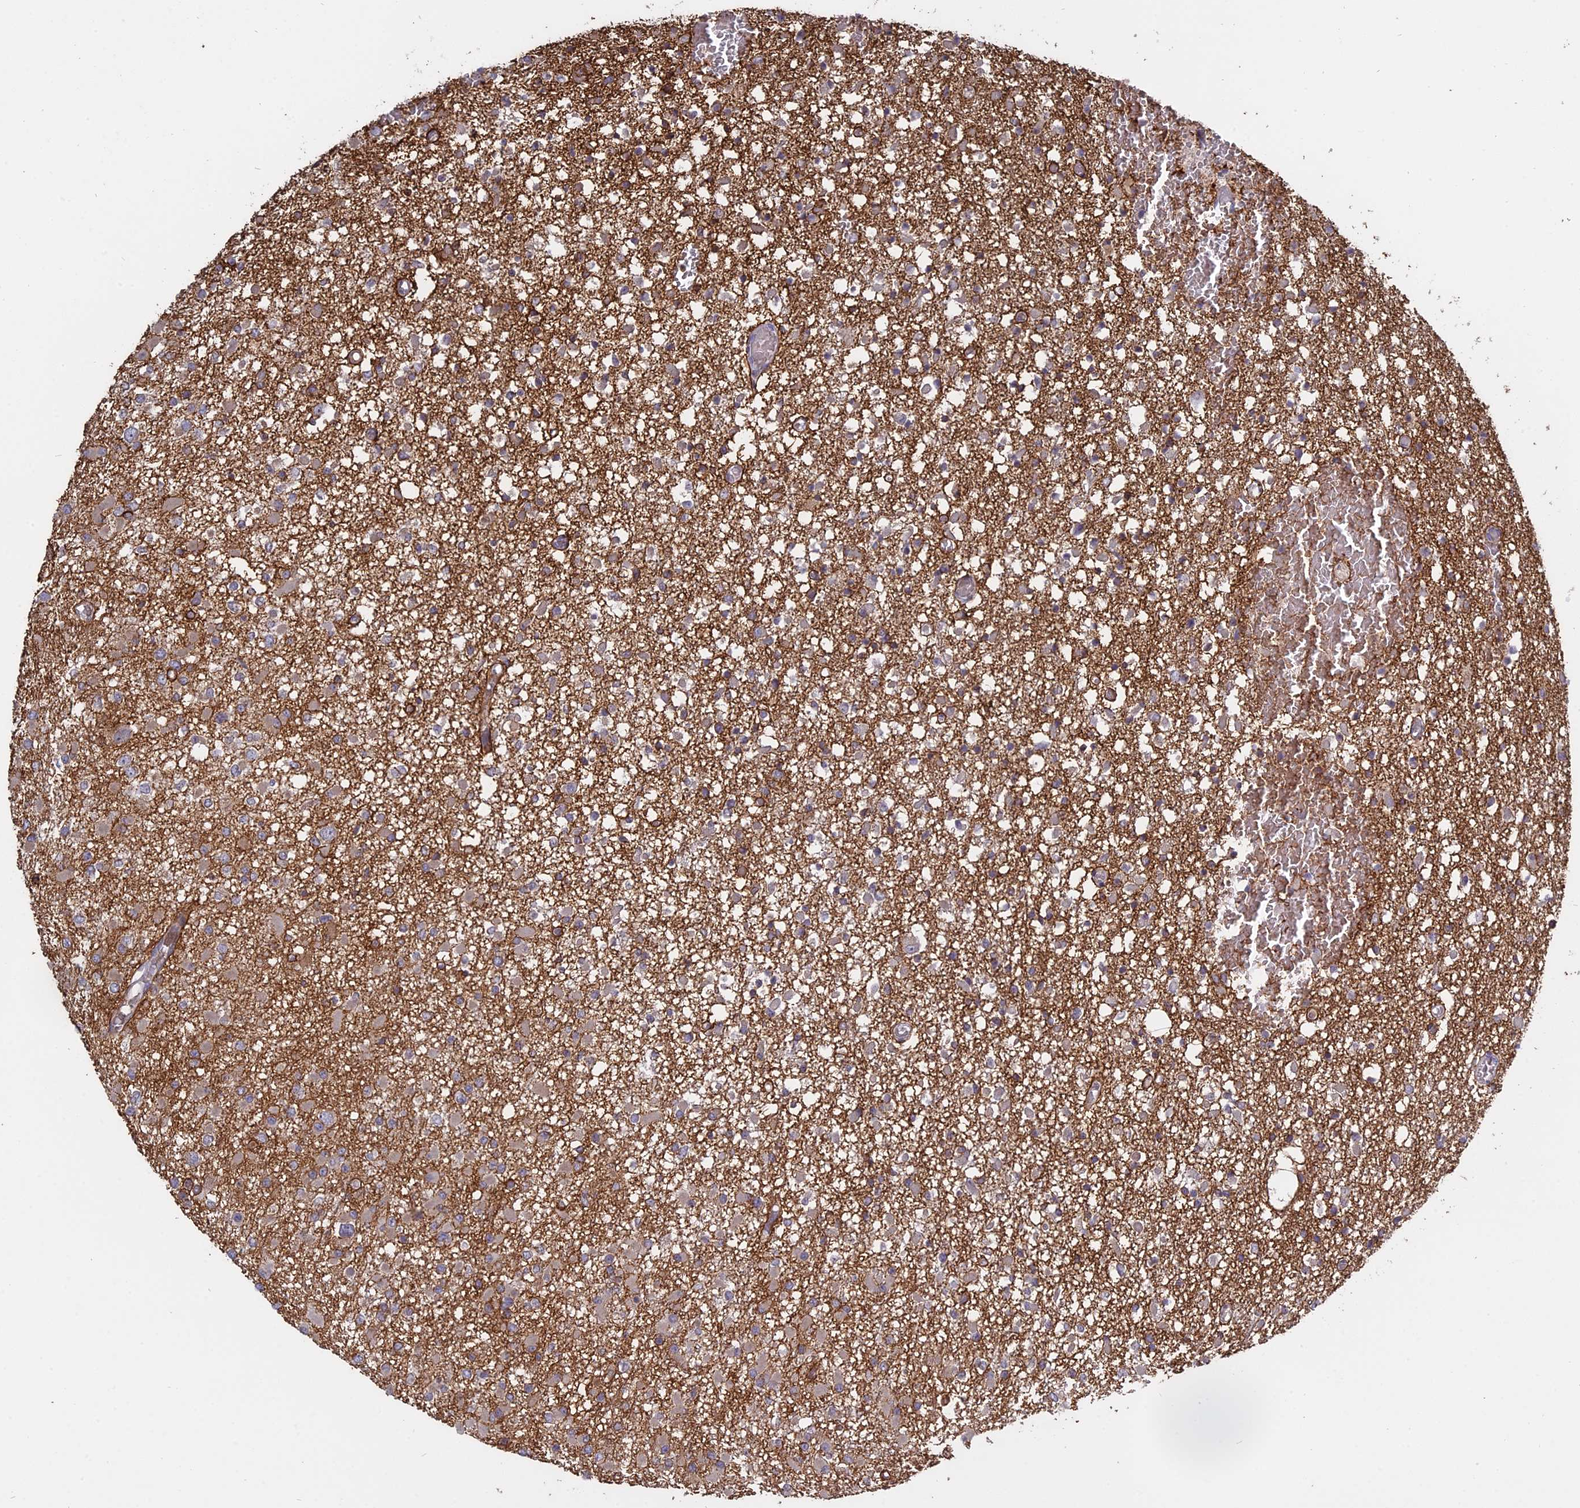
{"staining": {"intensity": "weak", "quantity": "<25%", "location": "cytoplasmic/membranous"}, "tissue": "glioma", "cell_type": "Tumor cells", "image_type": "cancer", "snomed": [{"axis": "morphology", "description": "Glioma, malignant, Low grade"}, {"axis": "topography", "description": "Brain"}], "caption": "This is an IHC photomicrograph of malignant glioma (low-grade). There is no staining in tumor cells.", "gene": "TMEM208", "patient": {"sex": "female", "age": 22}}